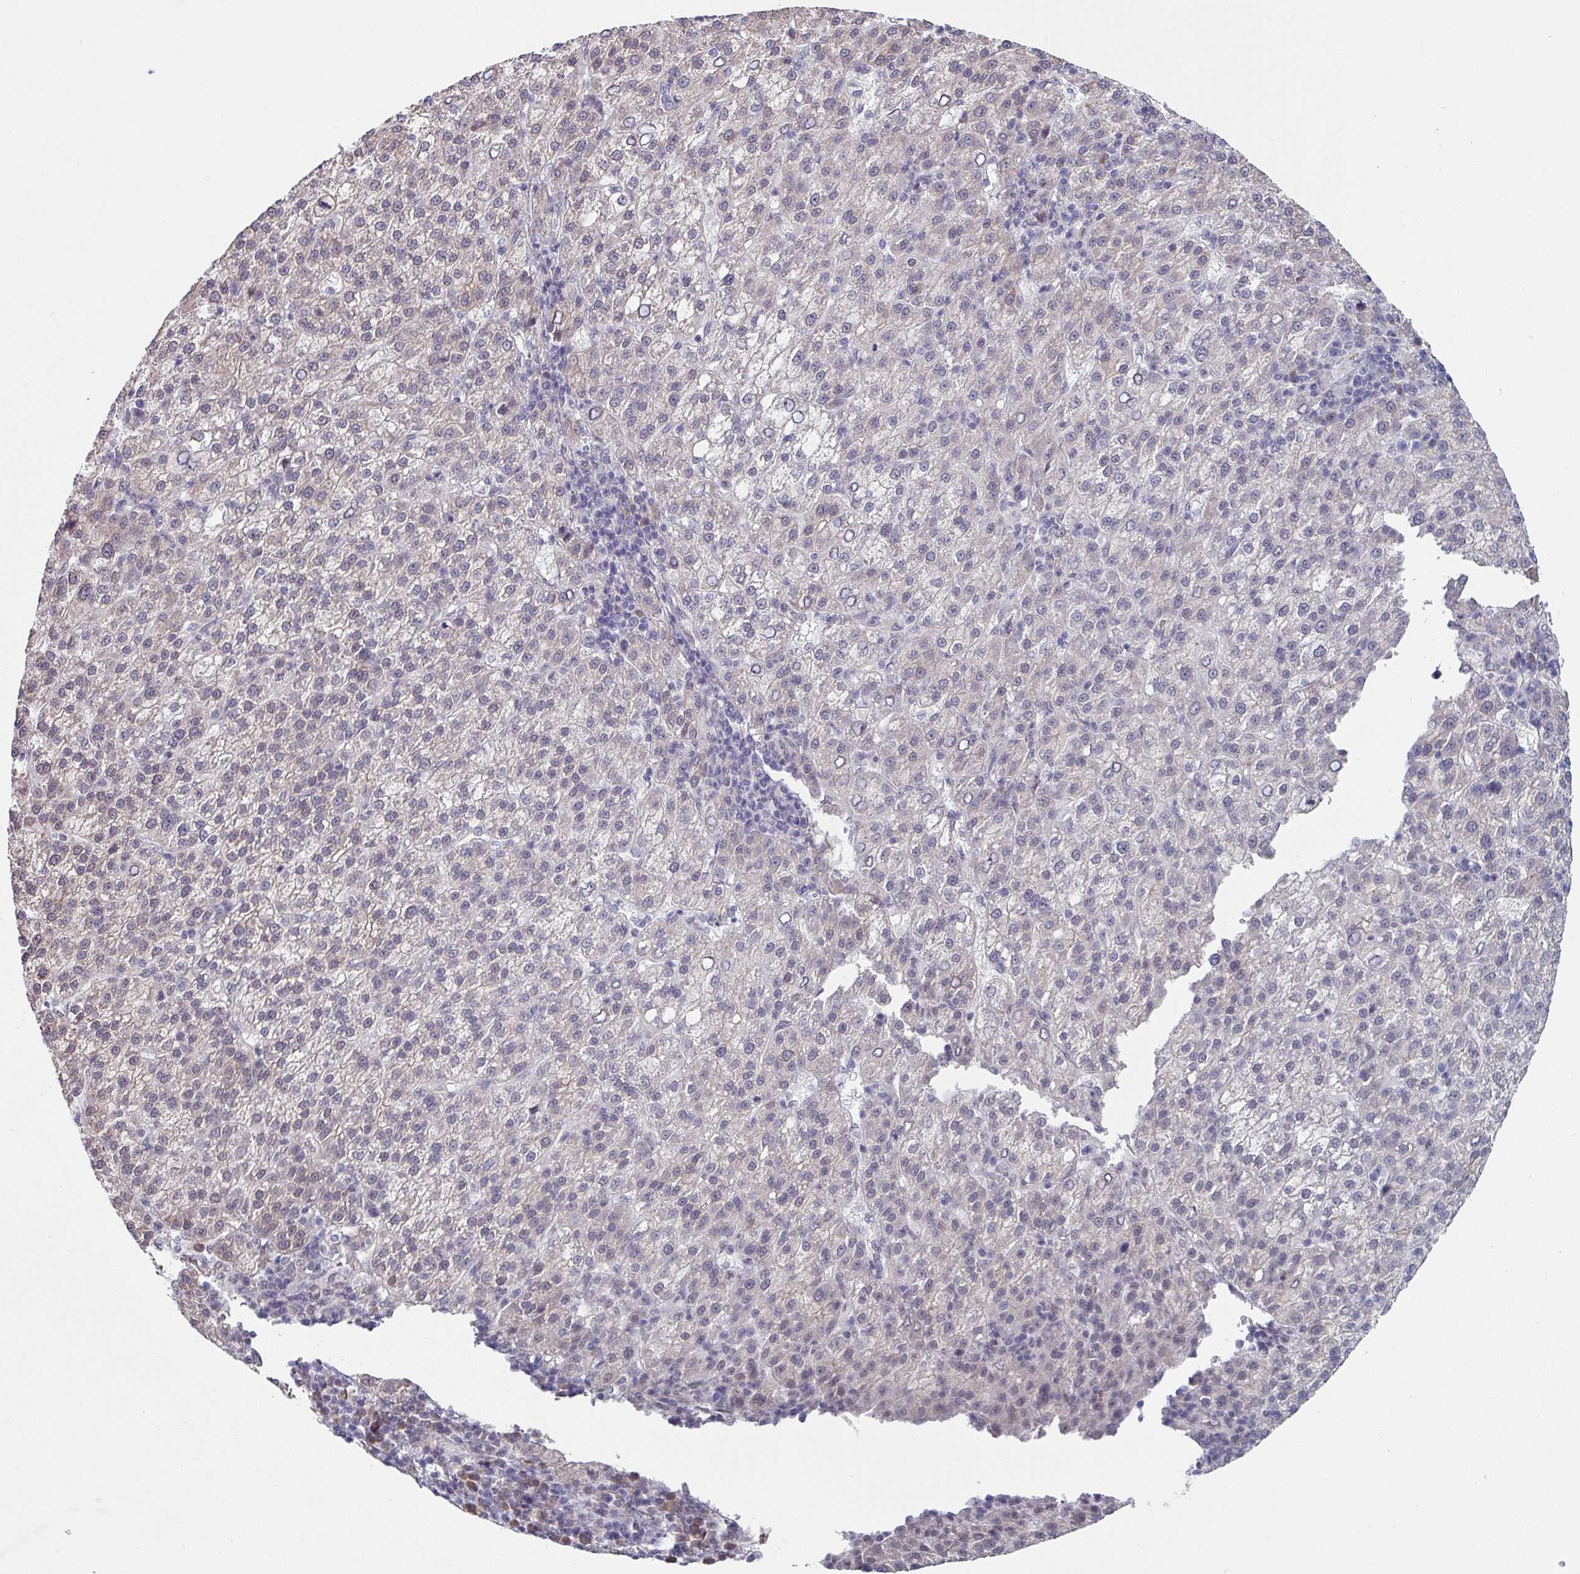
{"staining": {"intensity": "negative", "quantity": "none", "location": "none"}, "tissue": "liver cancer", "cell_type": "Tumor cells", "image_type": "cancer", "snomed": [{"axis": "morphology", "description": "Carcinoma, Hepatocellular, NOS"}, {"axis": "topography", "description": "Liver"}], "caption": "Immunohistochemical staining of liver hepatocellular carcinoma reveals no significant expression in tumor cells. (DAB (3,3'-diaminobenzidine) IHC visualized using brightfield microscopy, high magnification).", "gene": "TMED5", "patient": {"sex": "female", "age": 58}}